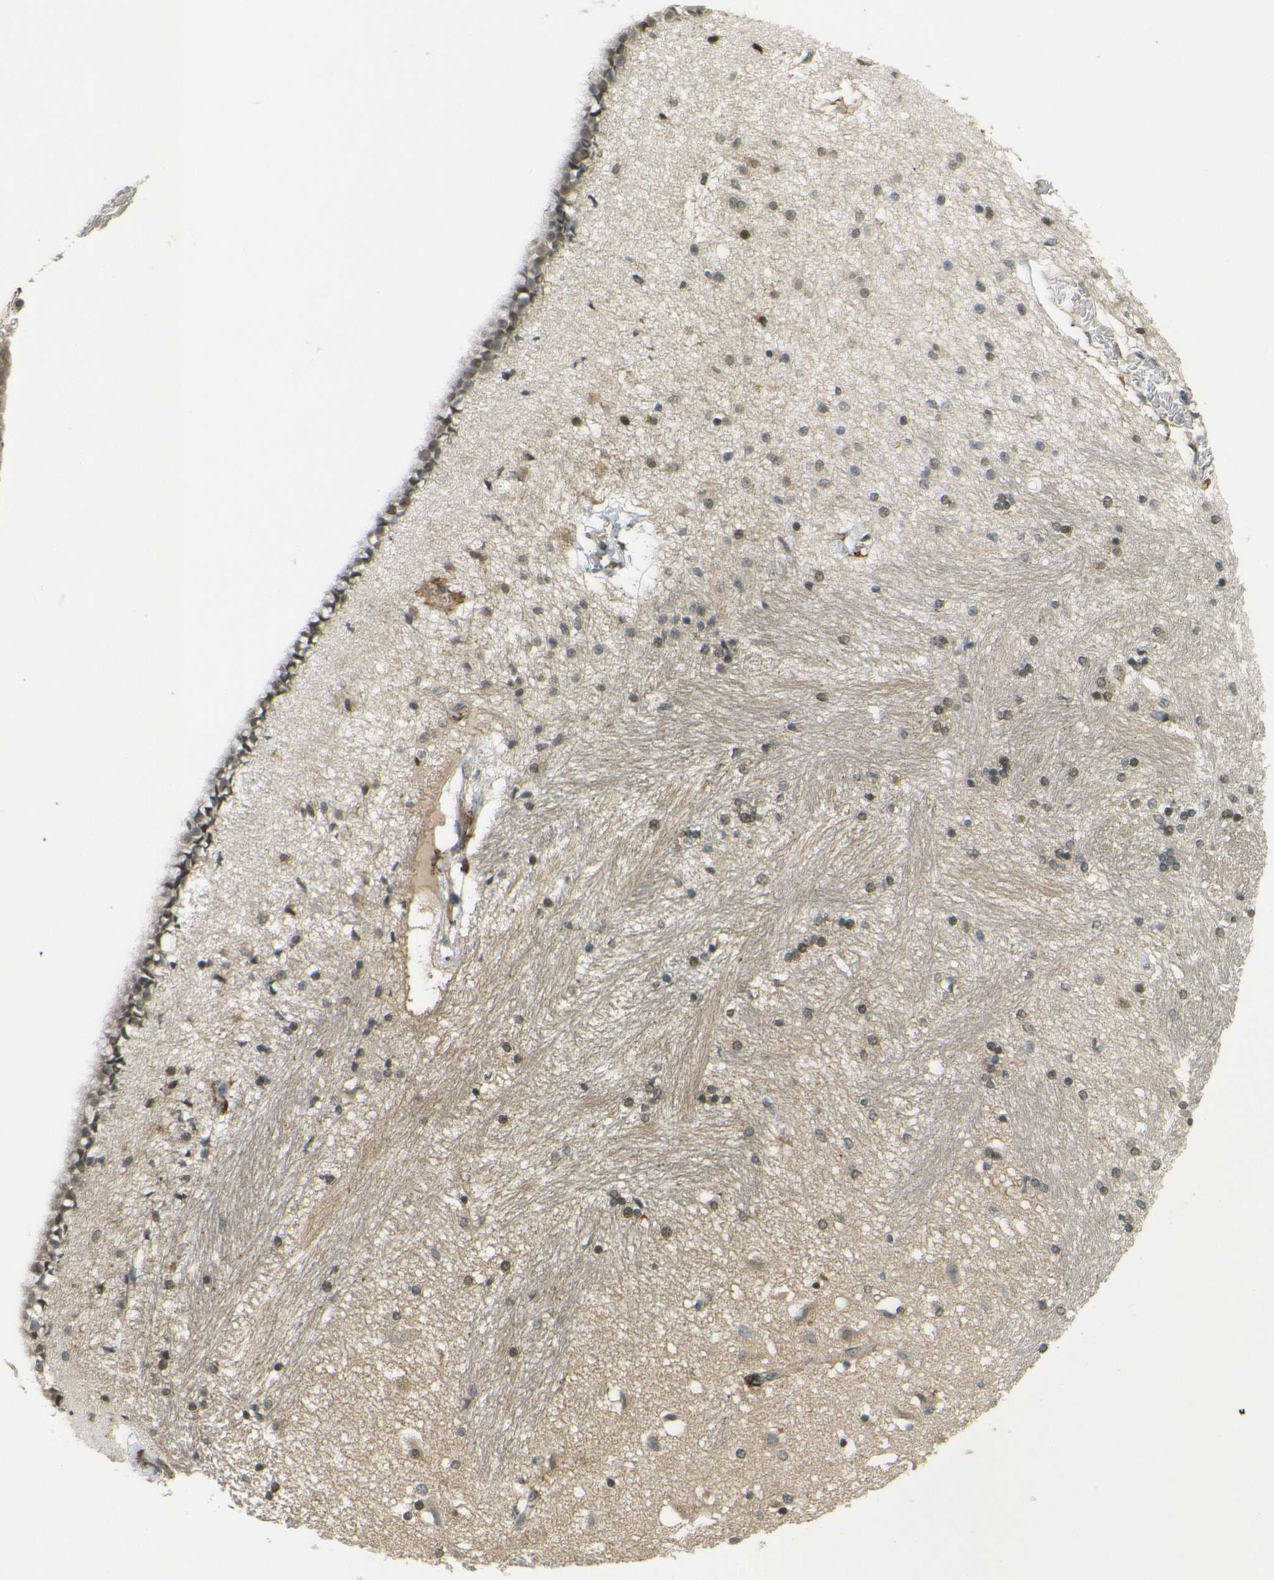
{"staining": {"intensity": "weak", "quantity": "25%-75%", "location": "cytoplasmic/membranous"}, "tissue": "hippocampus", "cell_type": "Glial cells", "image_type": "normal", "snomed": [{"axis": "morphology", "description": "Normal tissue, NOS"}, {"axis": "topography", "description": "Hippocampus"}], "caption": "IHC histopathology image of unremarkable hippocampus: human hippocampus stained using immunohistochemistry reveals low levels of weak protein expression localized specifically in the cytoplasmic/membranous of glial cells, appearing as a cytoplasmic/membranous brown color.", "gene": "DAB2", "patient": {"sex": "female", "age": 54}}